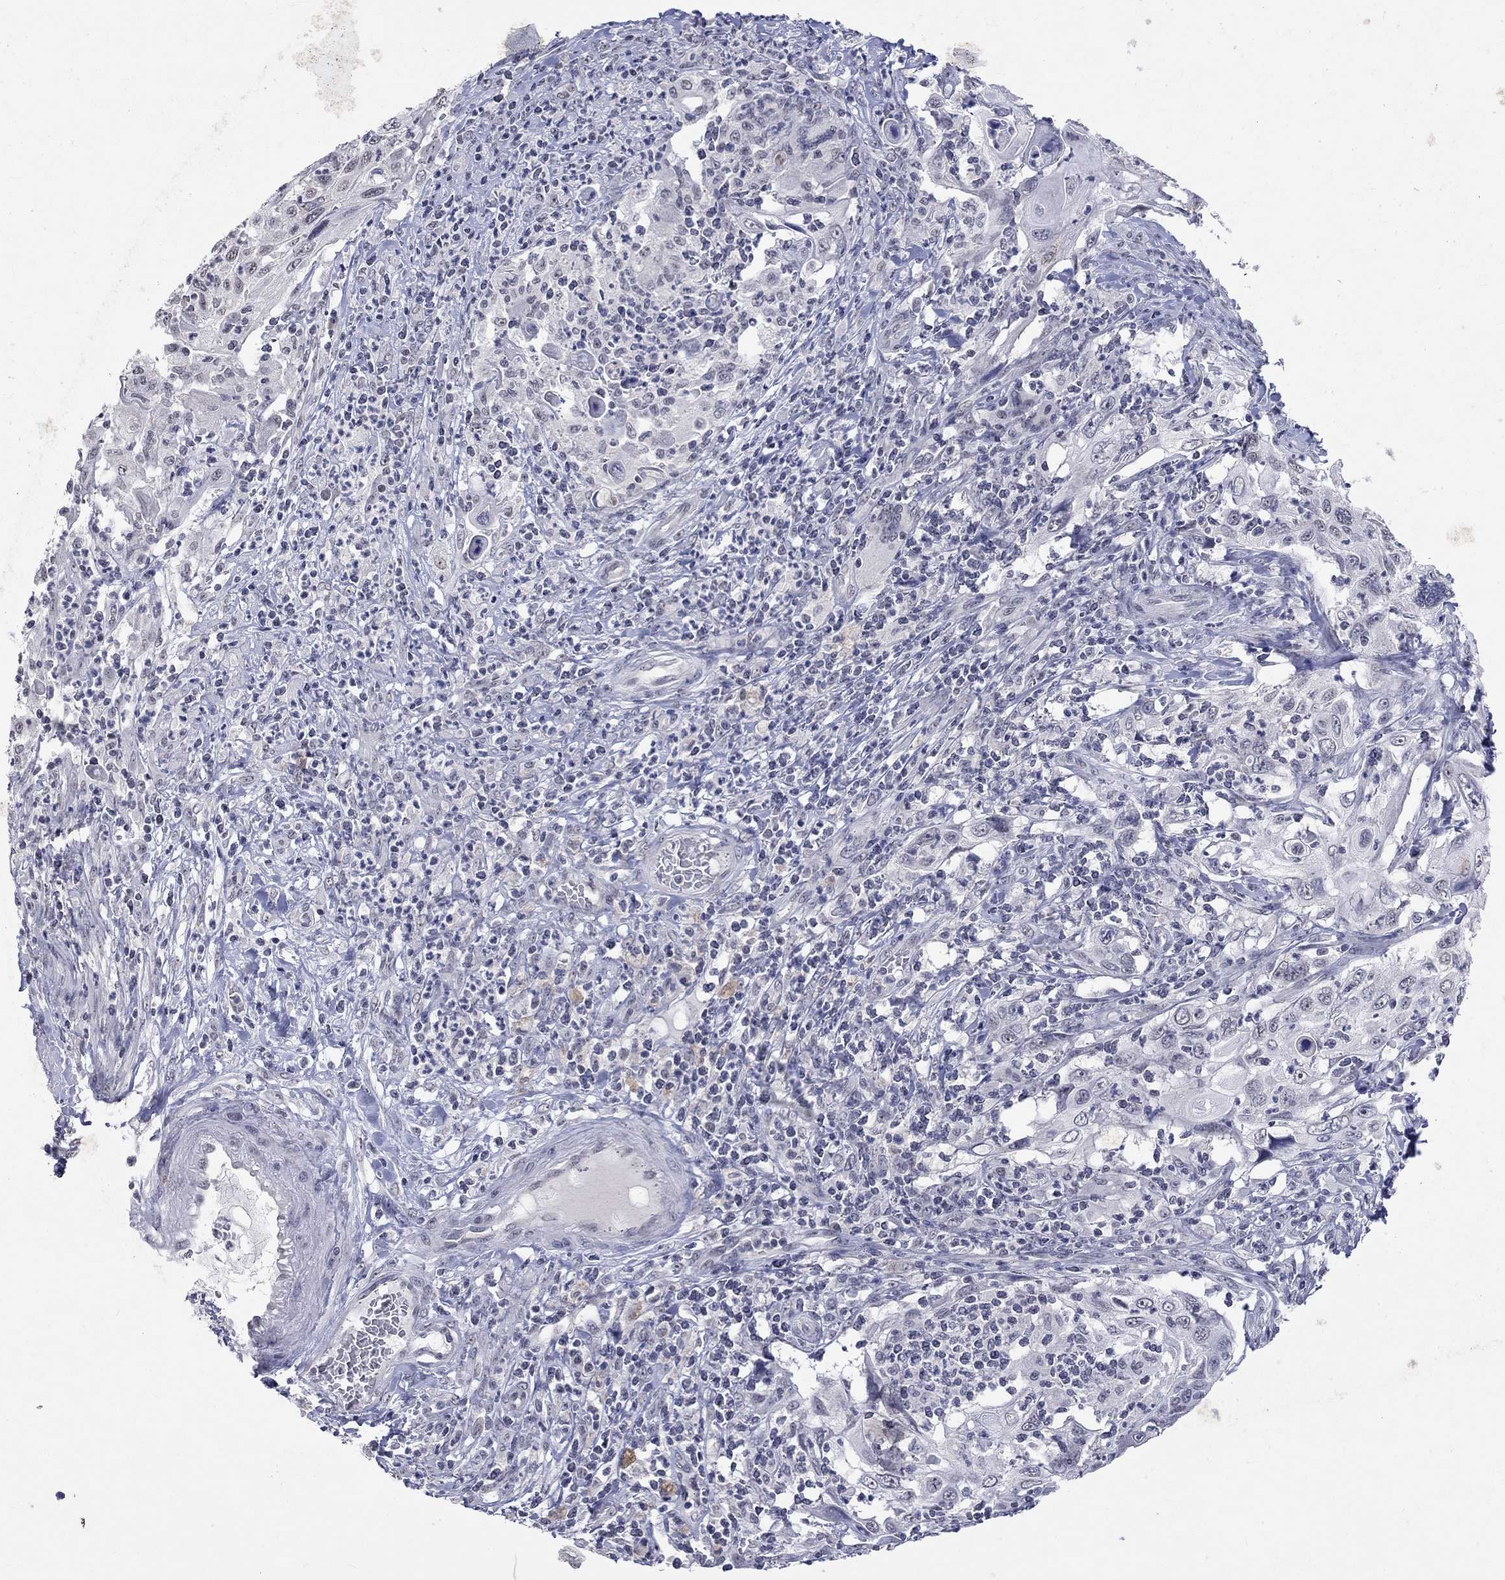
{"staining": {"intensity": "negative", "quantity": "none", "location": "none"}, "tissue": "cervical cancer", "cell_type": "Tumor cells", "image_type": "cancer", "snomed": [{"axis": "morphology", "description": "Squamous cell carcinoma, NOS"}, {"axis": "topography", "description": "Cervix"}], "caption": "Squamous cell carcinoma (cervical) was stained to show a protein in brown. There is no significant staining in tumor cells. (DAB (3,3'-diaminobenzidine) immunohistochemistry visualized using brightfield microscopy, high magnification).", "gene": "TMEM143", "patient": {"sex": "female", "age": 70}}